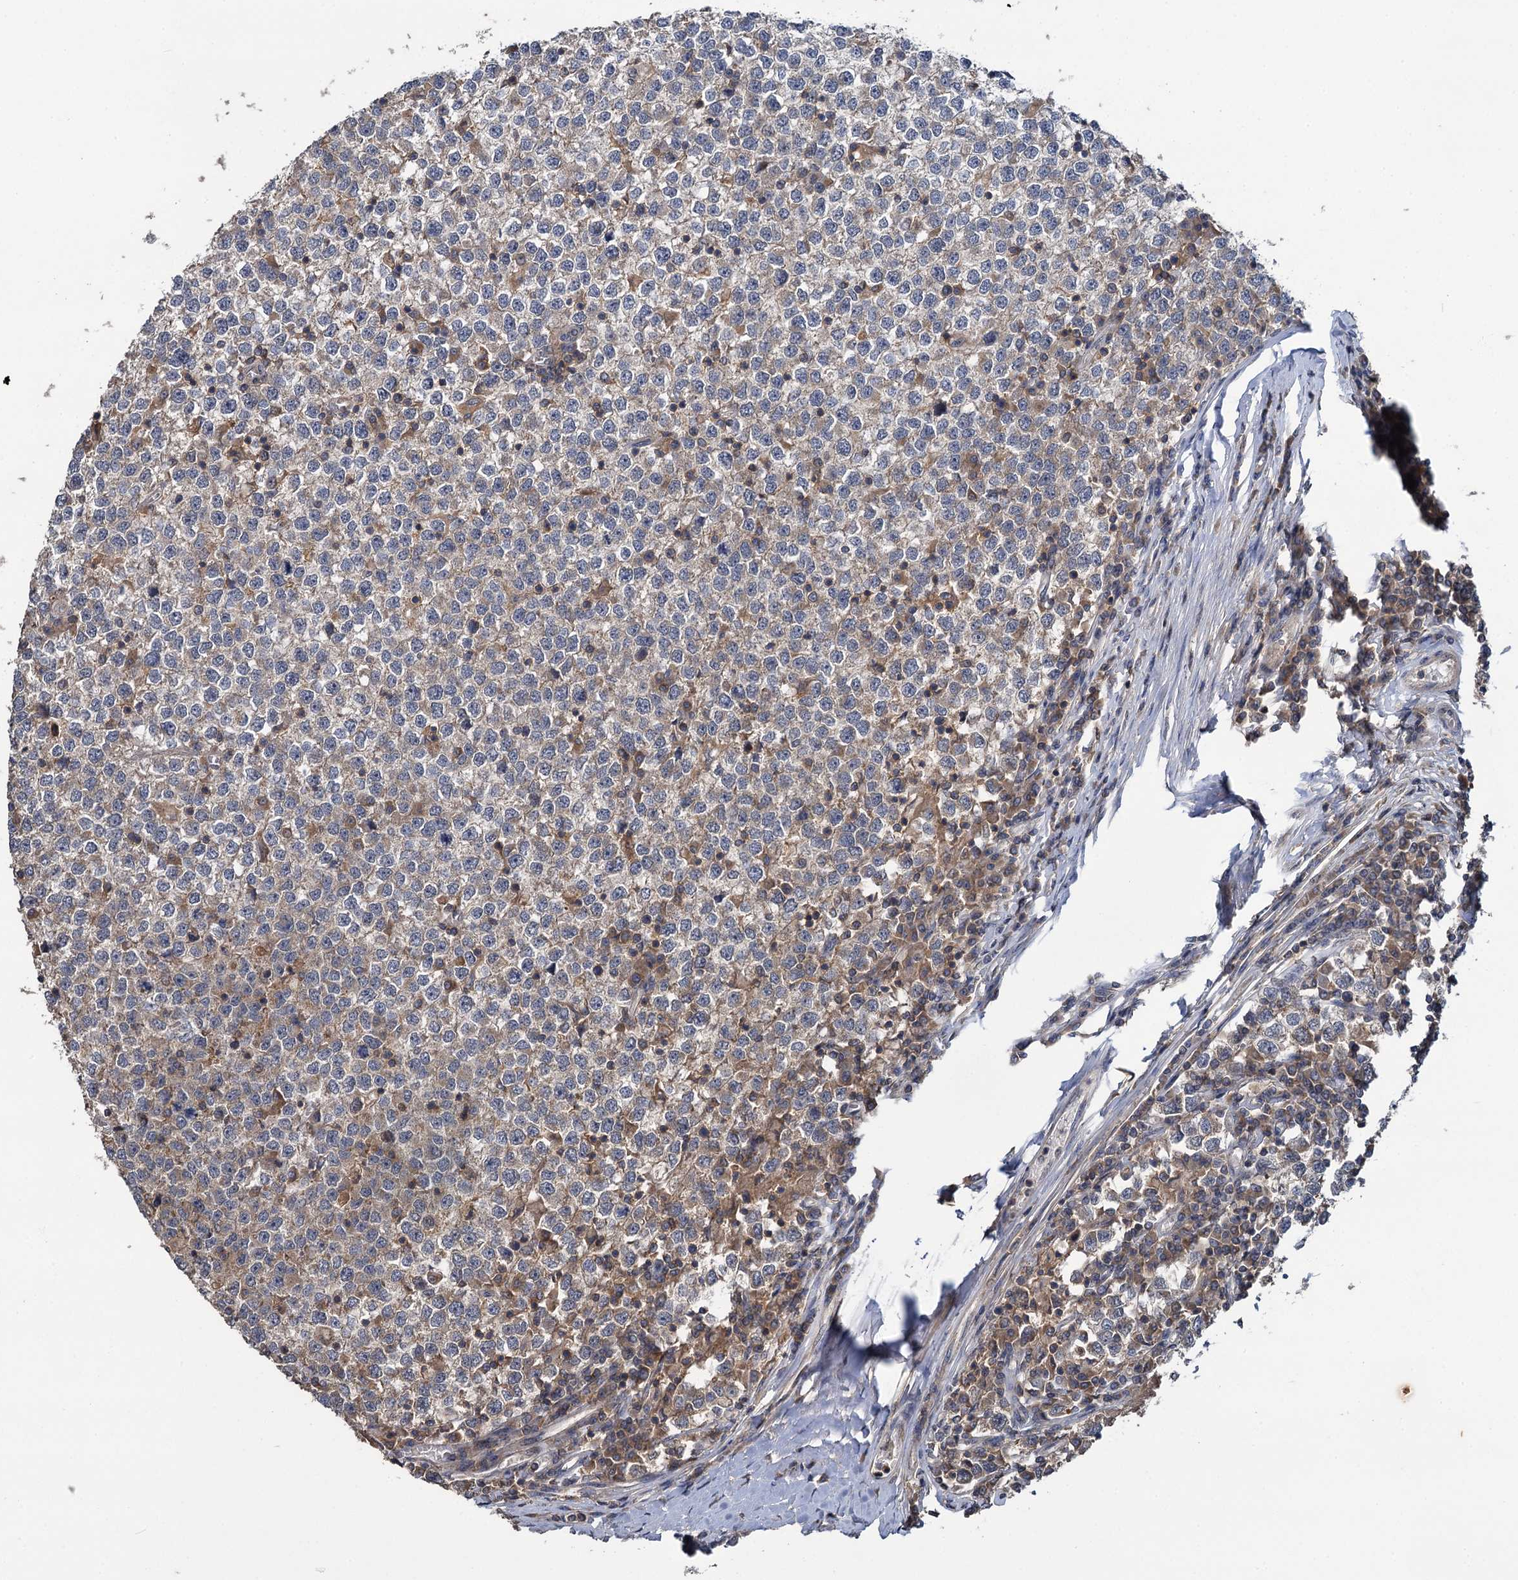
{"staining": {"intensity": "weak", "quantity": "<25%", "location": "cytoplasmic/membranous"}, "tissue": "testis cancer", "cell_type": "Tumor cells", "image_type": "cancer", "snomed": [{"axis": "morphology", "description": "Seminoma, NOS"}, {"axis": "topography", "description": "Testis"}], "caption": "IHC photomicrograph of neoplastic tissue: testis seminoma stained with DAB exhibits no significant protein expression in tumor cells. Brightfield microscopy of immunohistochemistry (IHC) stained with DAB (3,3'-diaminobenzidine) (brown) and hematoxylin (blue), captured at high magnification.", "gene": "TMEM39A", "patient": {"sex": "male", "age": 65}}